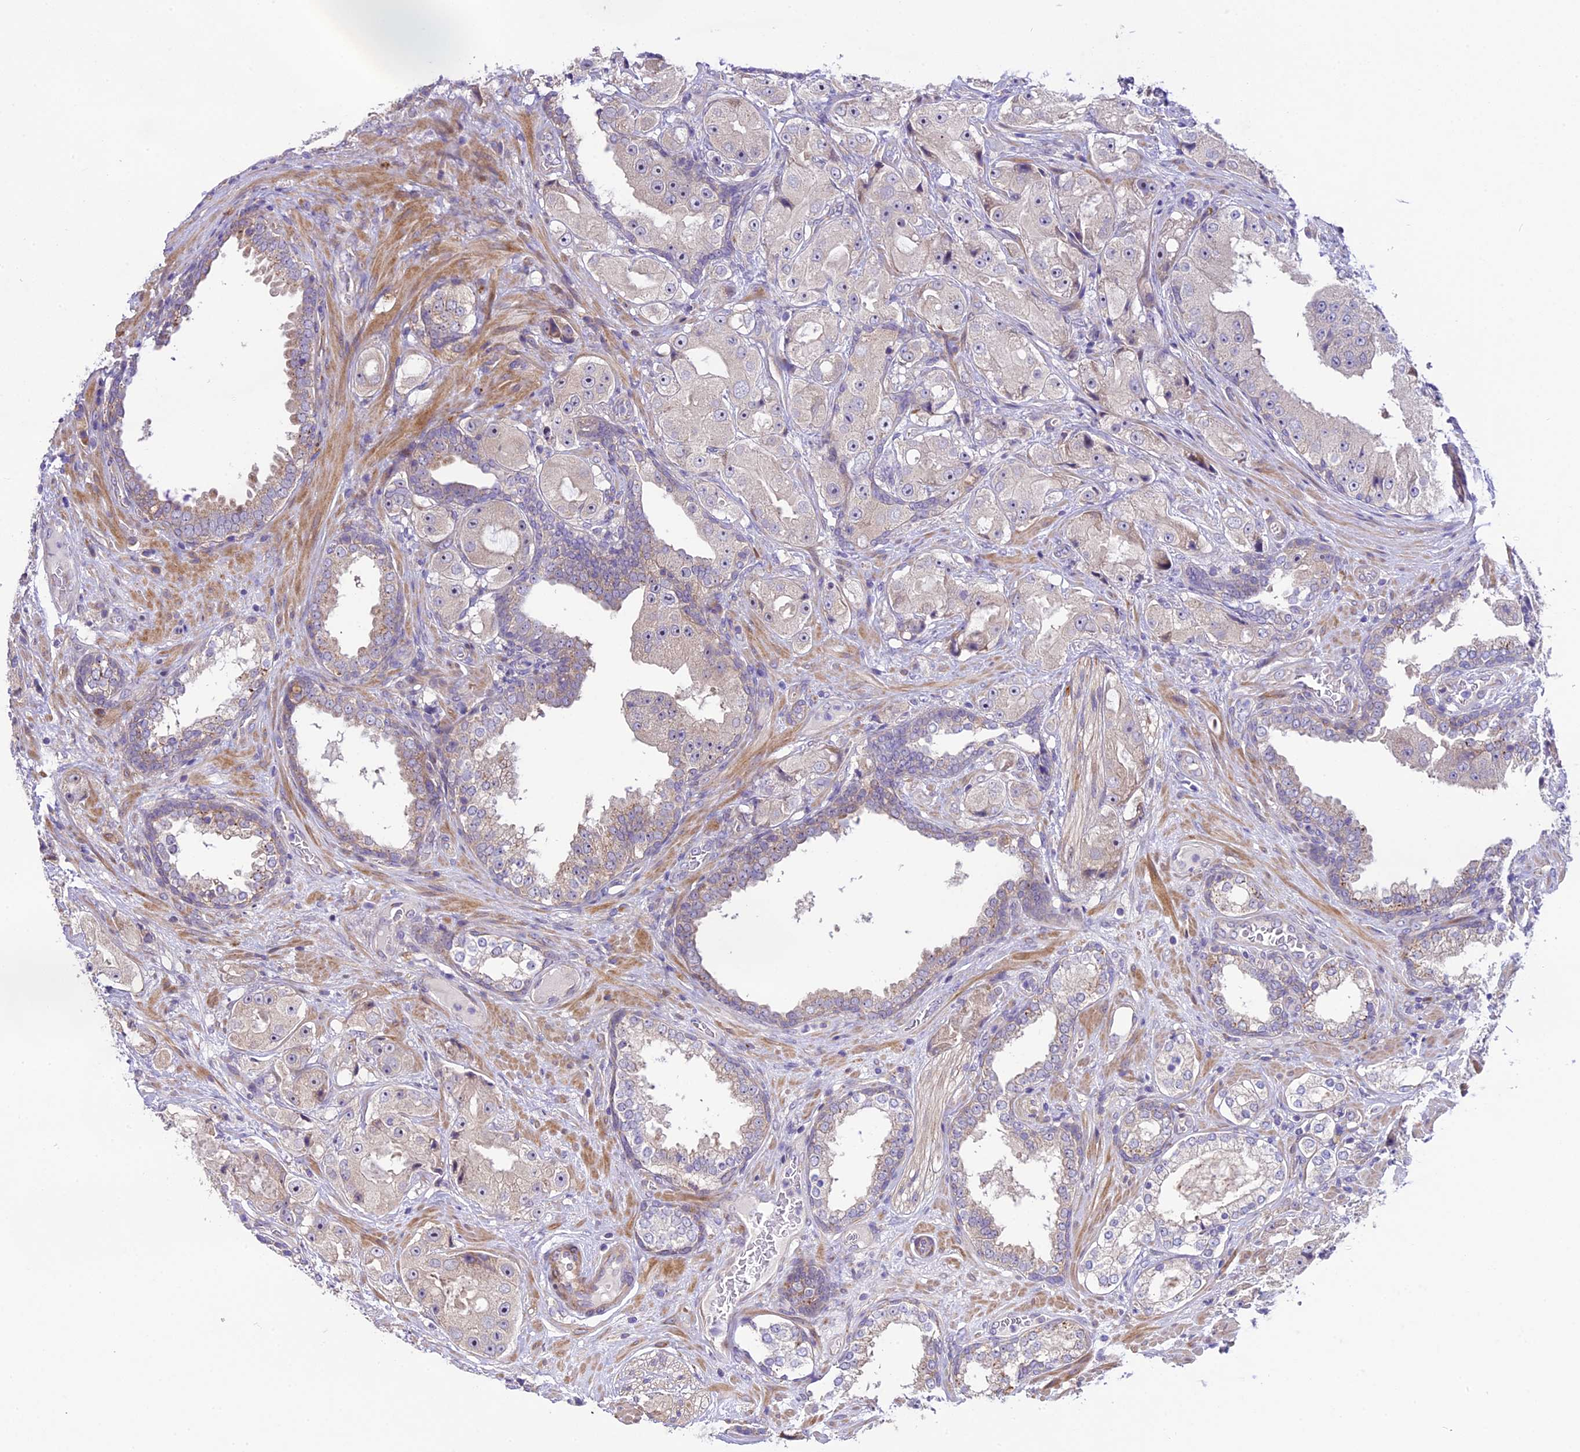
{"staining": {"intensity": "negative", "quantity": "none", "location": "none"}, "tissue": "prostate cancer", "cell_type": "Tumor cells", "image_type": "cancer", "snomed": [{"axis": "morphology", "description": "Adenocarcinoma, High grade"}, {"axis": "topography", "description": "Prostate"}], "caption": "There is no significant positivity in tumor cells of prostate cancer.", "gene": "SPIRE1", "patient": {"sex": "male", "age": 73}}